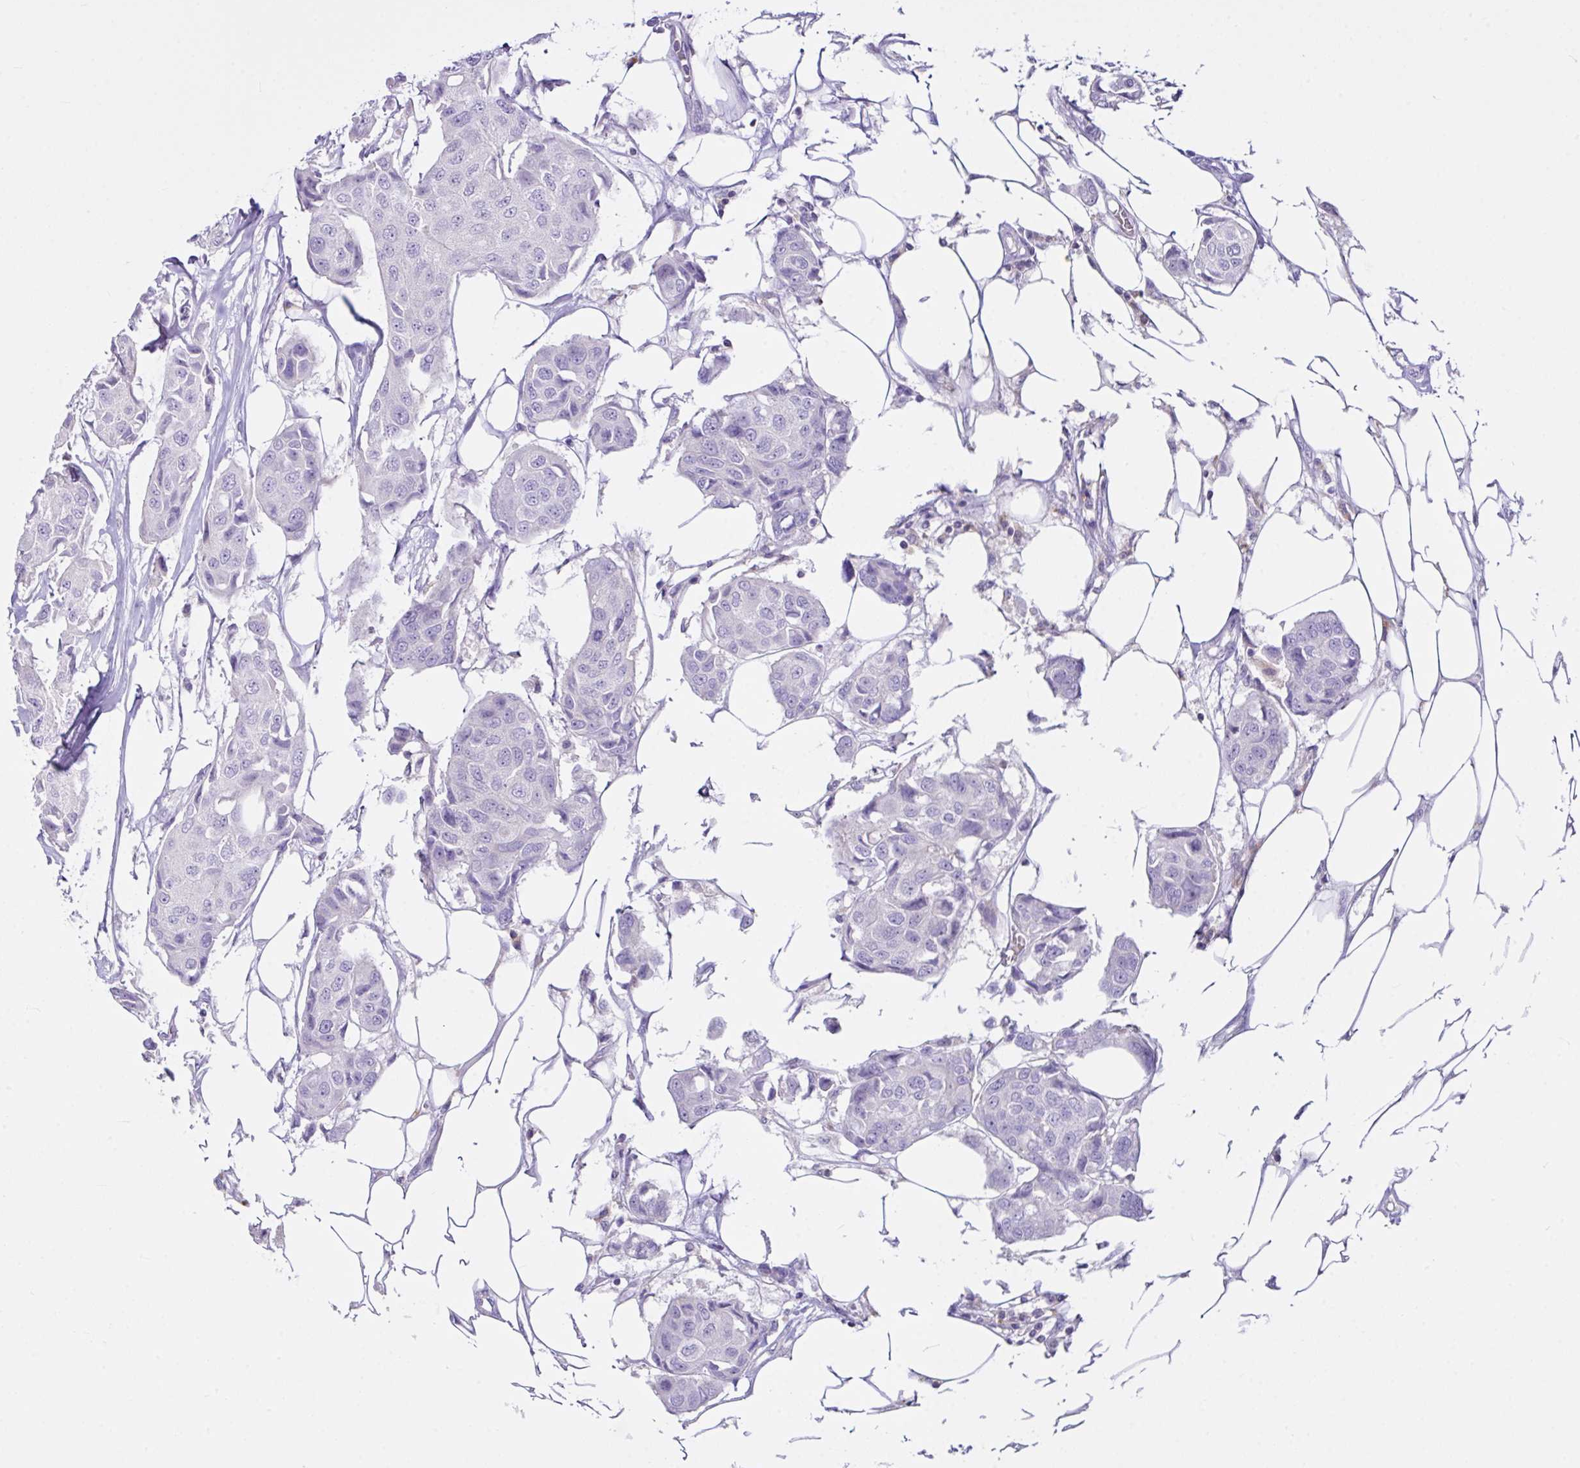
{"staining": {"intensity": "negative", "quantity": "none", "location": "none"}, "tissue": "breast cancer", "cell_type": "Tumor cells", "image_type": "cancer", "snomed": [{"axis": "morphology", "description": "Duct carcinoma"}, {"axis": "topography", "description": "Breast"}, {"axis": "topography", "description": "Lymph node"}], "caption": "A micrograph of human breast cancer (infiltrating ductal carcinoma) is negative for staining in tumor cells. Brightfield microscopy of immunohistochemistry stained with DAB (brown) and hematoxylin (blue), captured at high magnification.", "gene": "D2HGDH", "patient": {"sex": "female", "age": 80}}